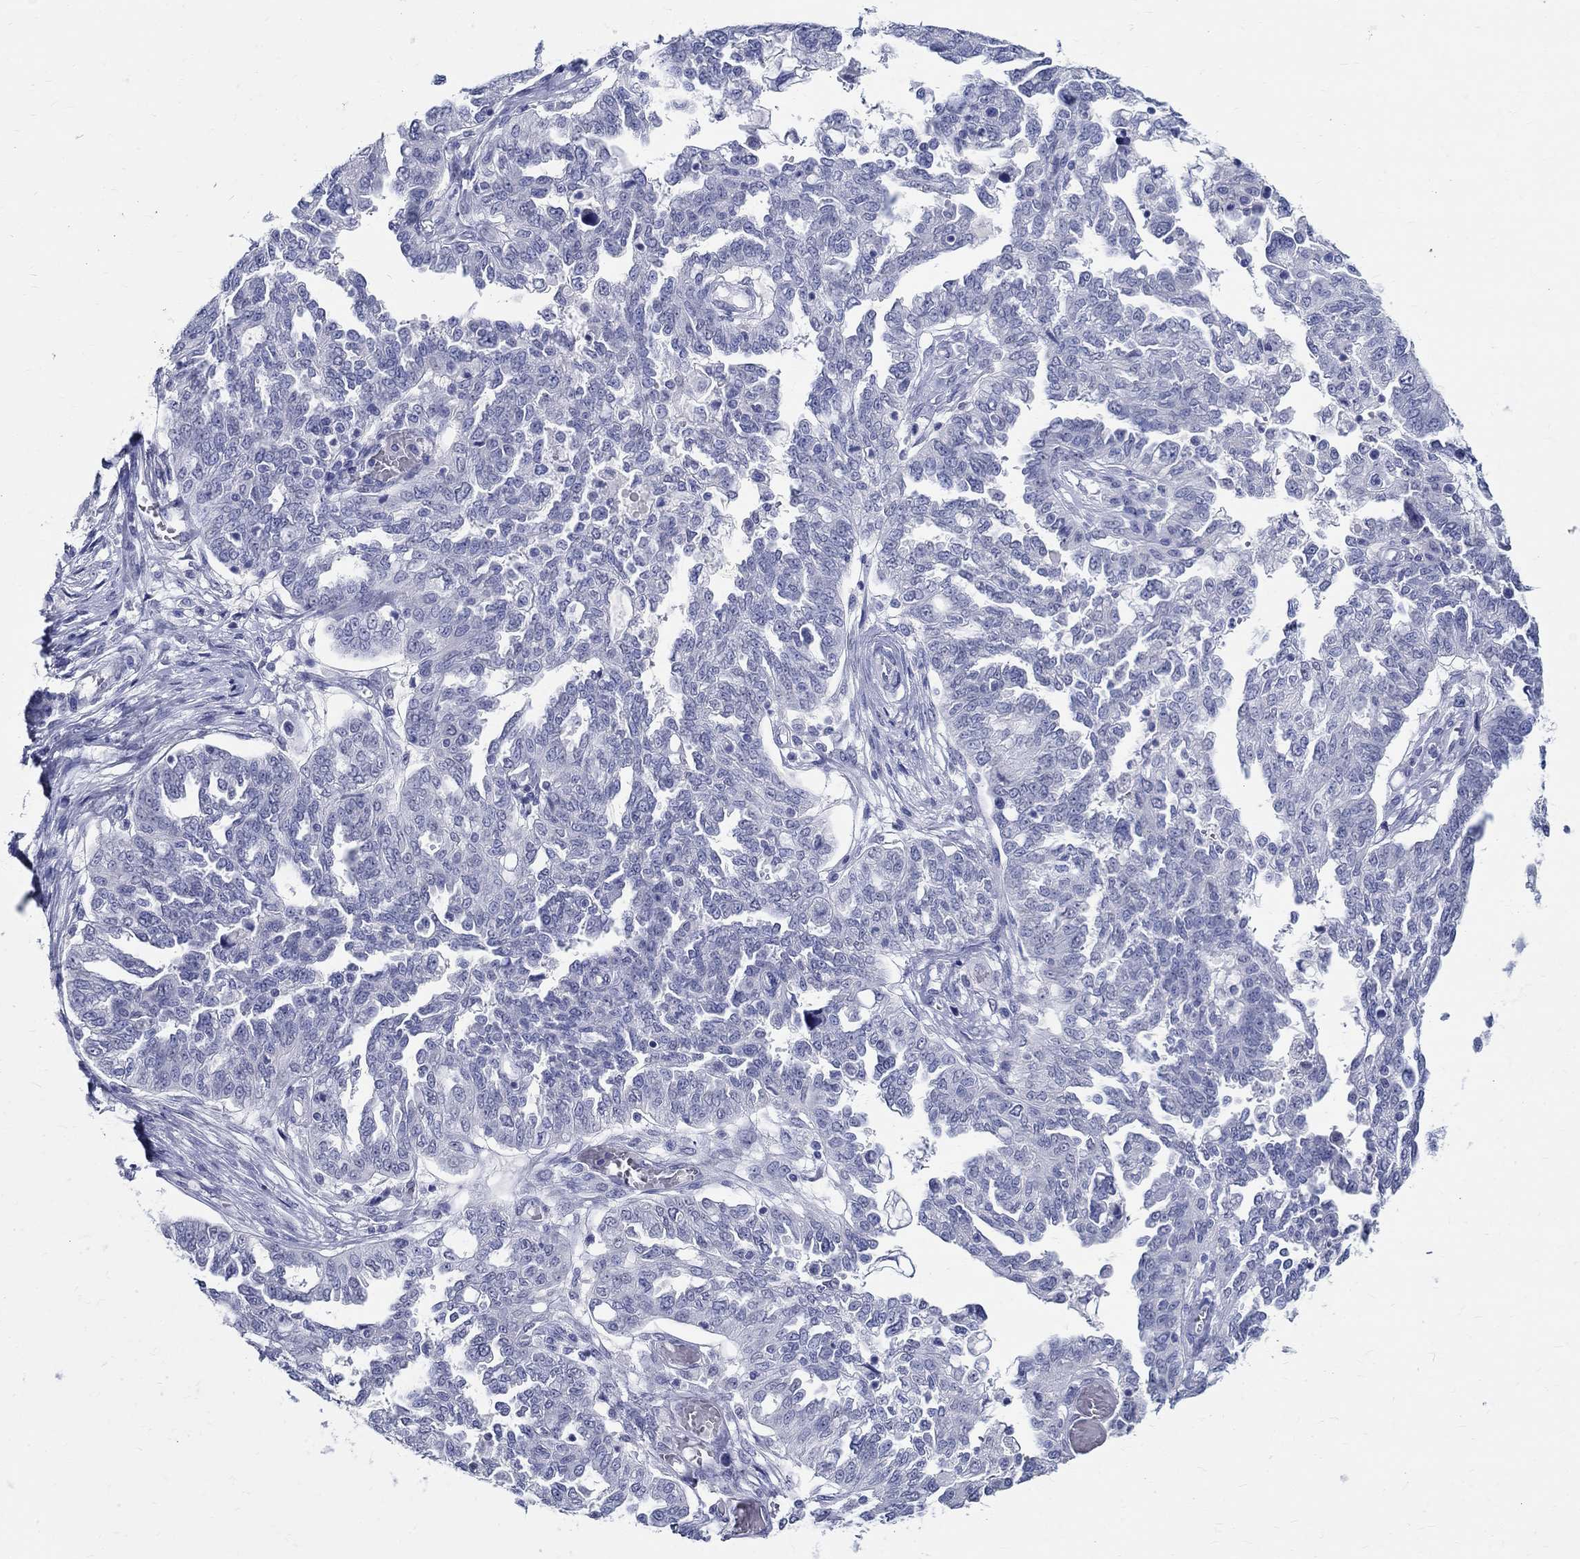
{"staining": {"intensity": "negative", "quantity": "none", "location": "none"}, "tissue": "ovarian cancer", "cell_type": "Tumor cells", "image_type": "cancer", "snomed": [{"axis": "morphology", "description": "Cystadenocarcinoma, serous, NOS"}, {"axis": "topography", "description": "Ovary"}], "caption": "IHC histopathology image of neoplastic tissue: human ovarian cancer (serous cystadenocarcinoma) stained with DAB demonstrates no significant protein expression in tumor cells.", "gene": "TSPAN16", "patient": {"sex": "female", "age": 67}}